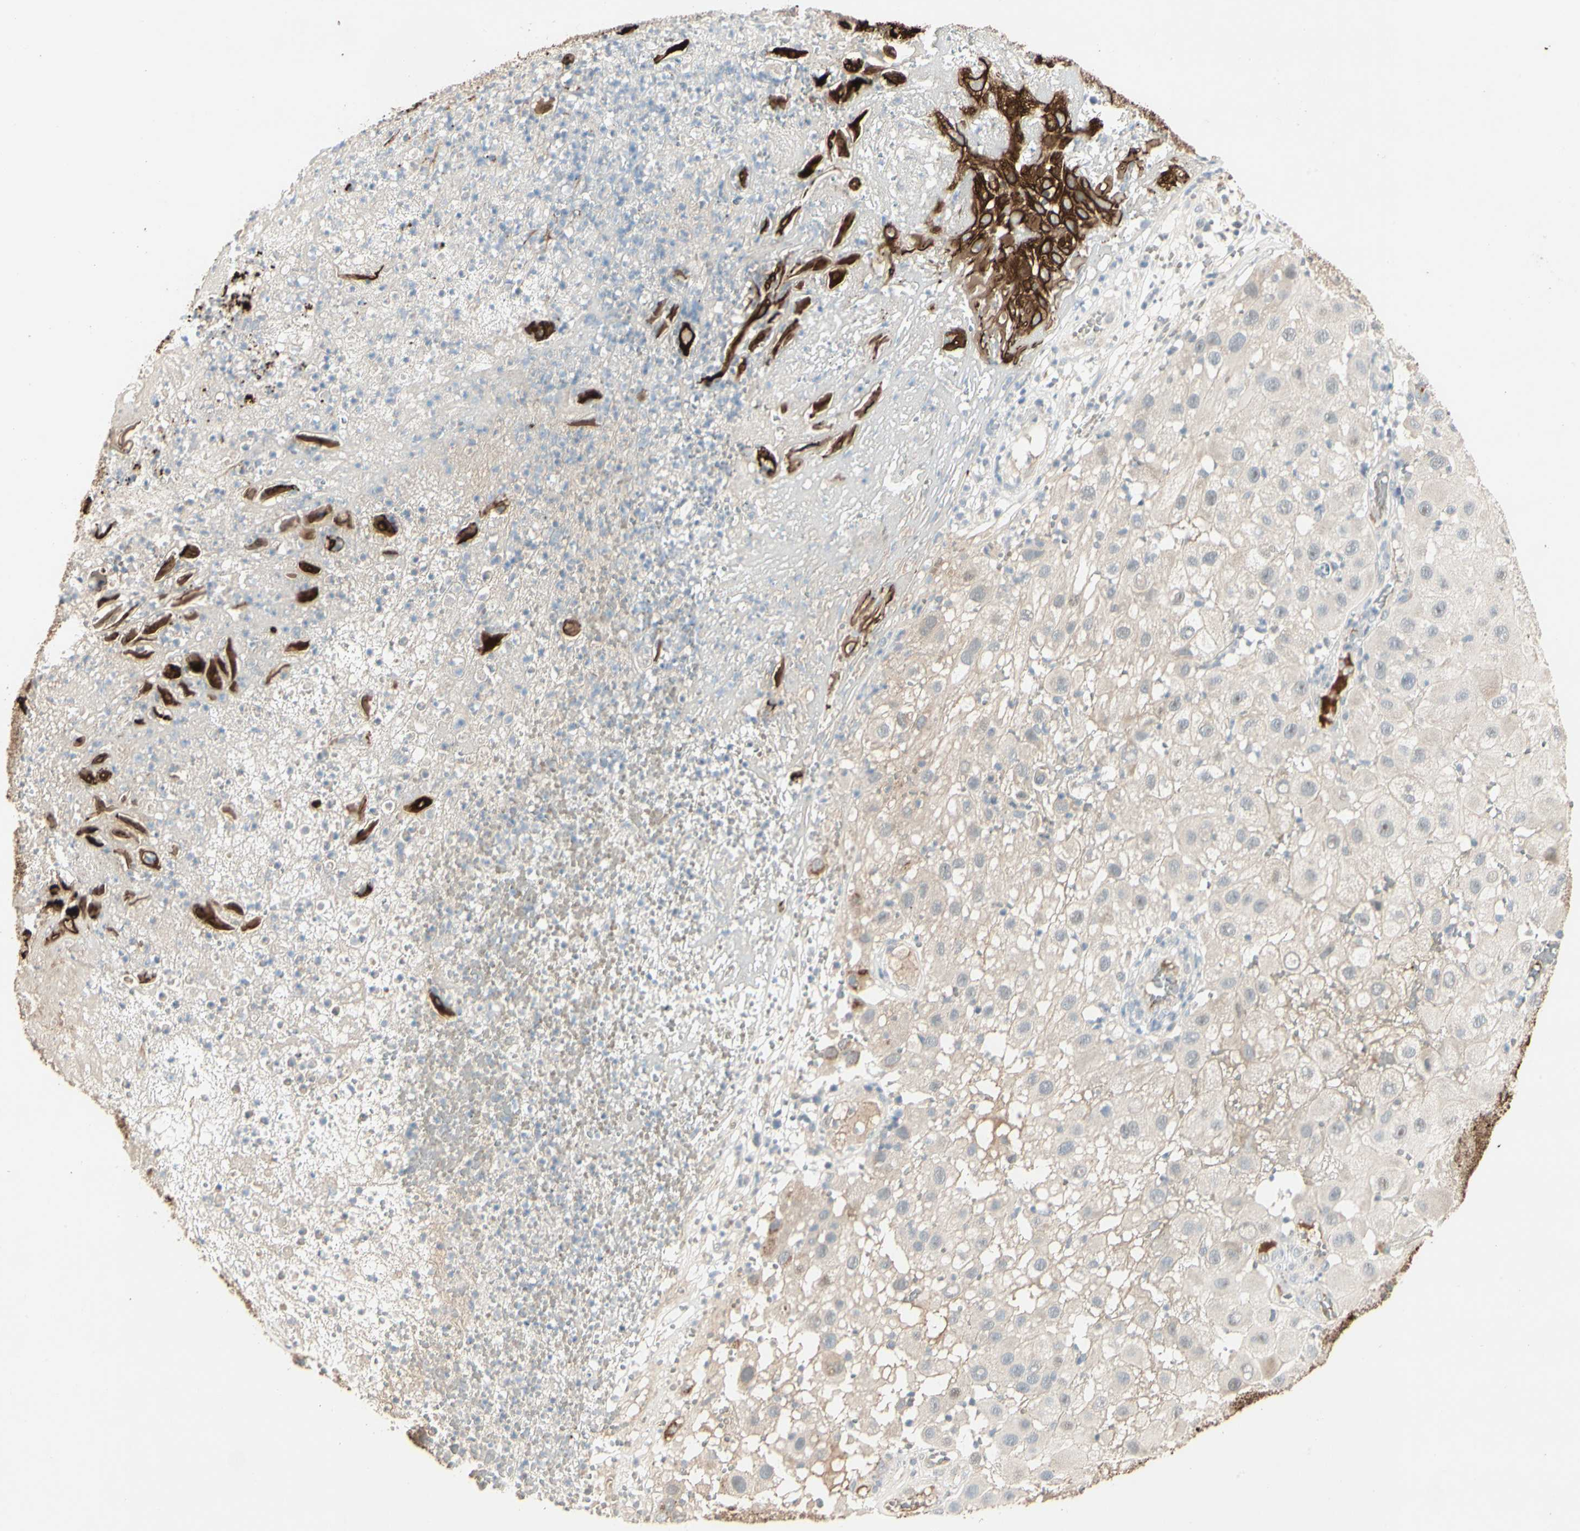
{"staining": {"intensity": "negative", "quantity": "none", "location": "none"}, "tissue": "melanoma", "cell_type": "Tumor cells", "image_type": "cancer", "snomed": [{"axis": "morphology", "description": "Malignant melanoma, NOS"}, {"axis": "topography", "description": "Skin"}], "caption": "This is an IHC photomicrograph of malignant melanoma. There is no positivity in tumor cells.", "gene": "SKIL", "patient": {"sex": "female", "age": 81}}